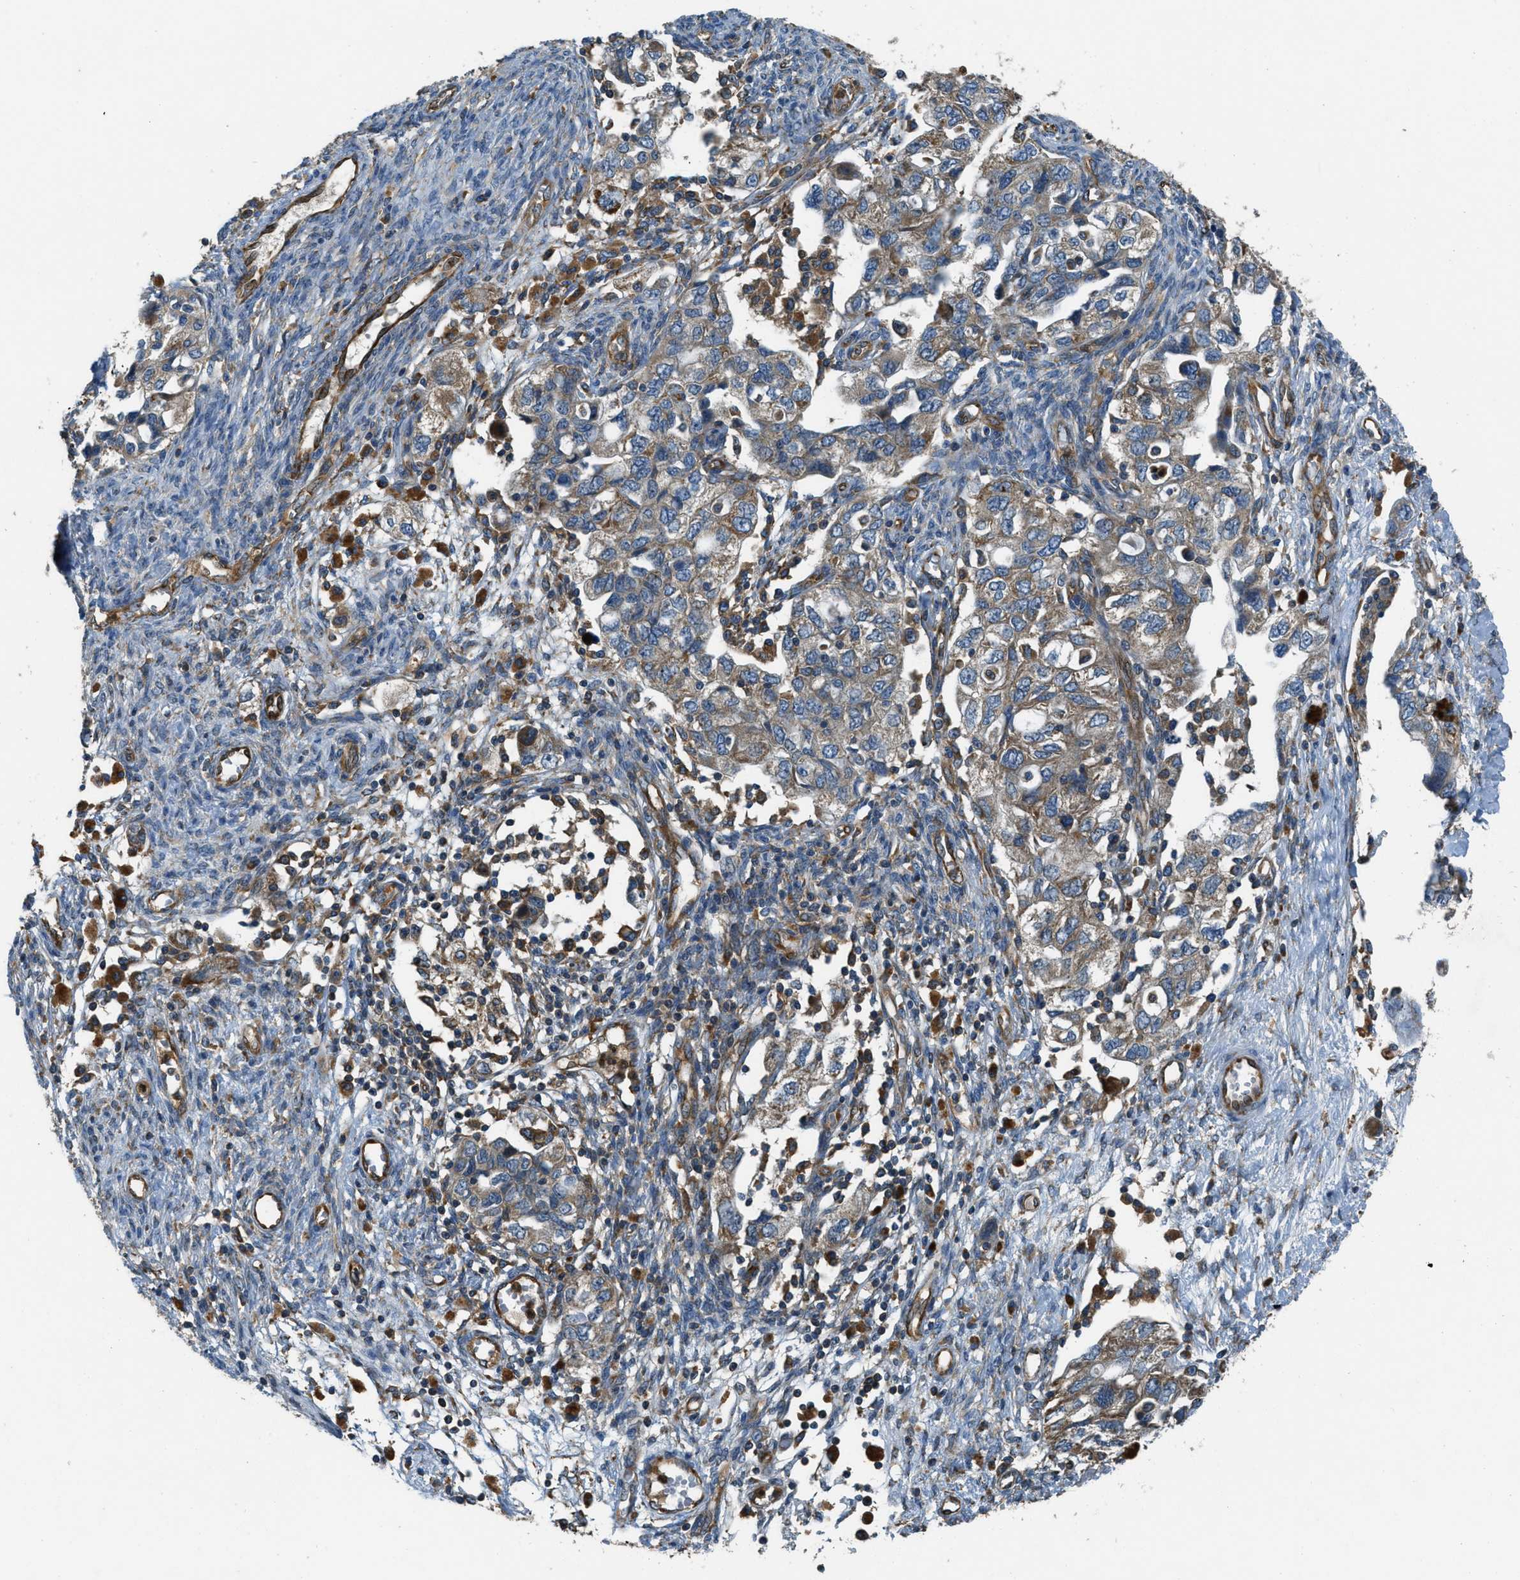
{"staining": {"intensity": "moderate", "quantity": ">75%", "location": "cytoplasmic/membranous"}, "tissue": "ovarian cancer", "cell_type": "Tumor cells", "image_type": "cancer", "snomed": [{"axis": "morphology", "description": "Carcinoma, NOS"}, {"axis": "morphology", "description": "Cystadenocarcinoma, serous, NOS"}, {"axis": "topography", "description": "Ovary"}], "caption": "Immunohistochemical staining of human serous cystadenocarcinoma (ovarian) displays moderate cytoplasmic/membranous protein positivity in approximately >75% of tumor cells.", "gene": "GIMAP8", "patient": {"sex": "female", "age": 69}}